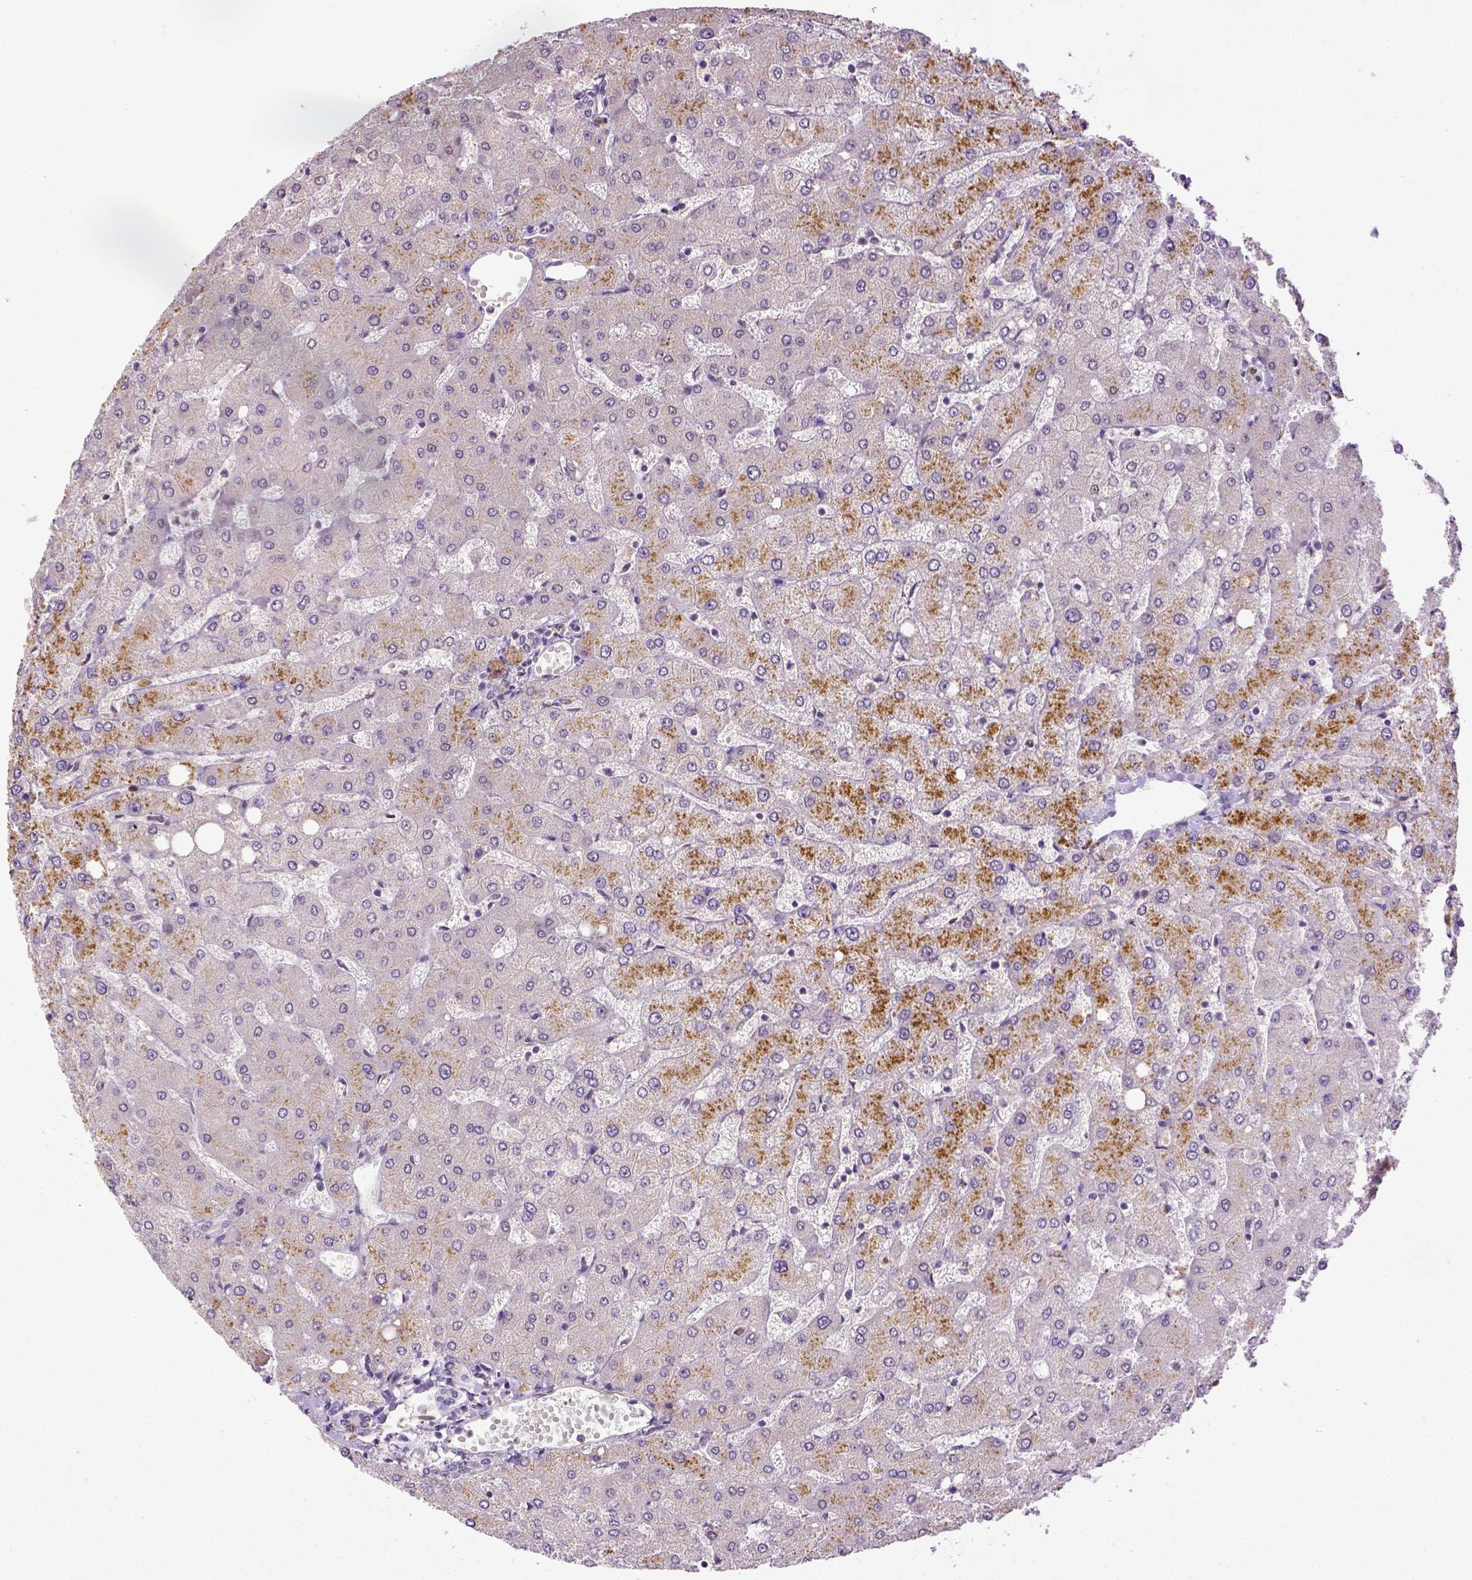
{"staining": {"intensity": "negative", "quantity": "none", "location": "none"}, "tissue": "liver", "cell_type": "Cholangiocytes", "image_type": "normal", "snomed": [{"axis": "morphology", "description": "Normal tissue, NOS"}, {"axis": "topography", "description": "Liver"}], "caption": "This is a histopathology image of IHC staining of benign liver, which shows no expression in cholangiocytes. Brightfield microscopy of IHC stained with DAB (3,3'-diaminobenzidine) (brown) and hematoxylin (blue), captured at high magnification.", "gene": "CDKN1A", "patient": {"sex": "female", "age": 54}}